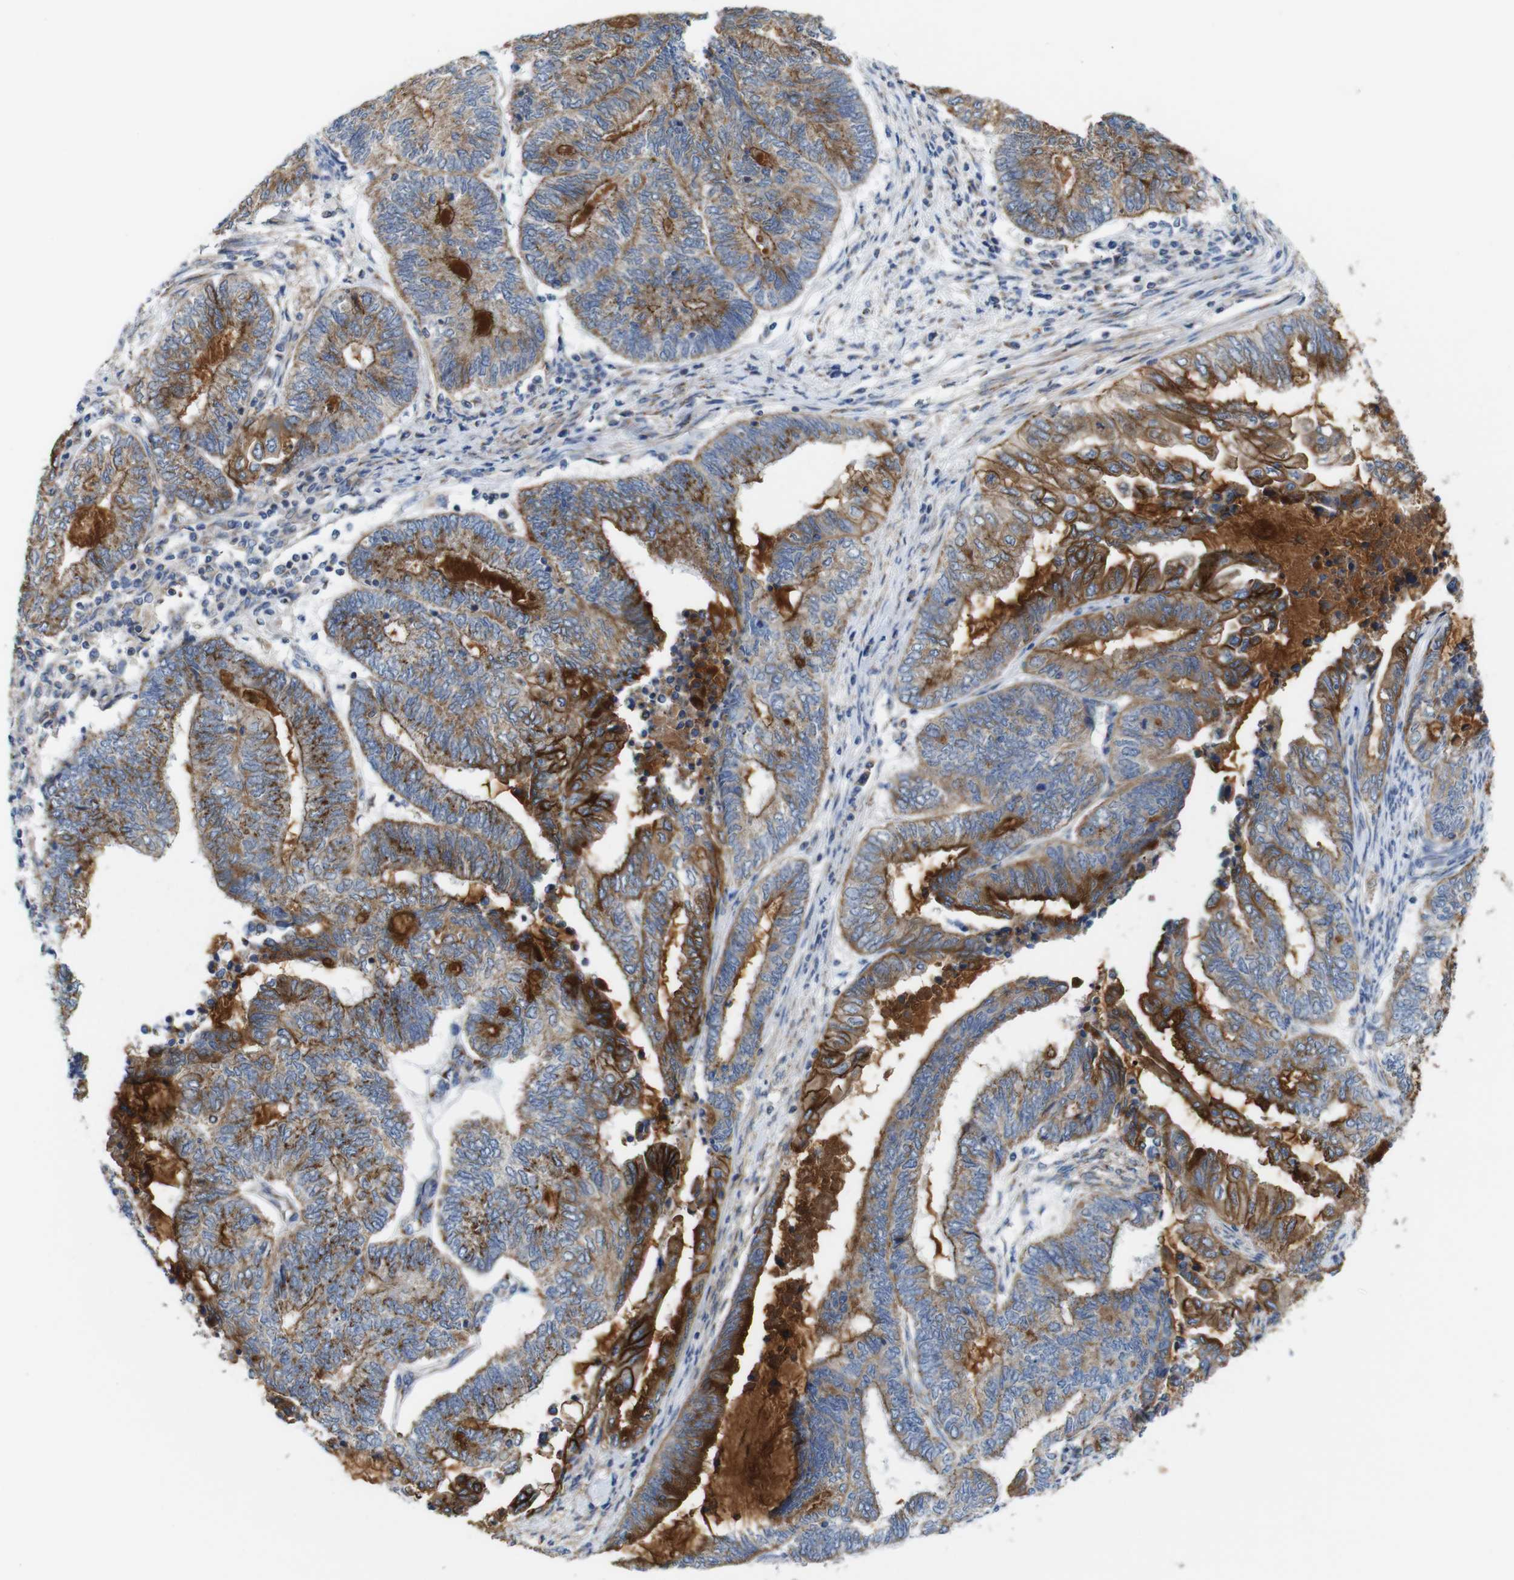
{"staining": {"intensity": "moderate", "quantity": ">75%", "location": "cytoplasmic/membranous"}, "tissue": "endometrial cancer", "cell_type": "Tumor cells", "image_type": "cancer", "snomed": [{"axis": "morphology", "description": "Adenocarcinoma, NOS"}, {"axis": "topography", "description": "Uterus"}, {"axis": "topography", "description": "Endometrium"}], "caption": "Protein expression analysis of human endometrial cancer reveals moderate cytoplasmic/membranous expression in approximately >75% of tumor cells.", "gene": "EFCAB14", "patient": {"sex": "female", "age": 70}}